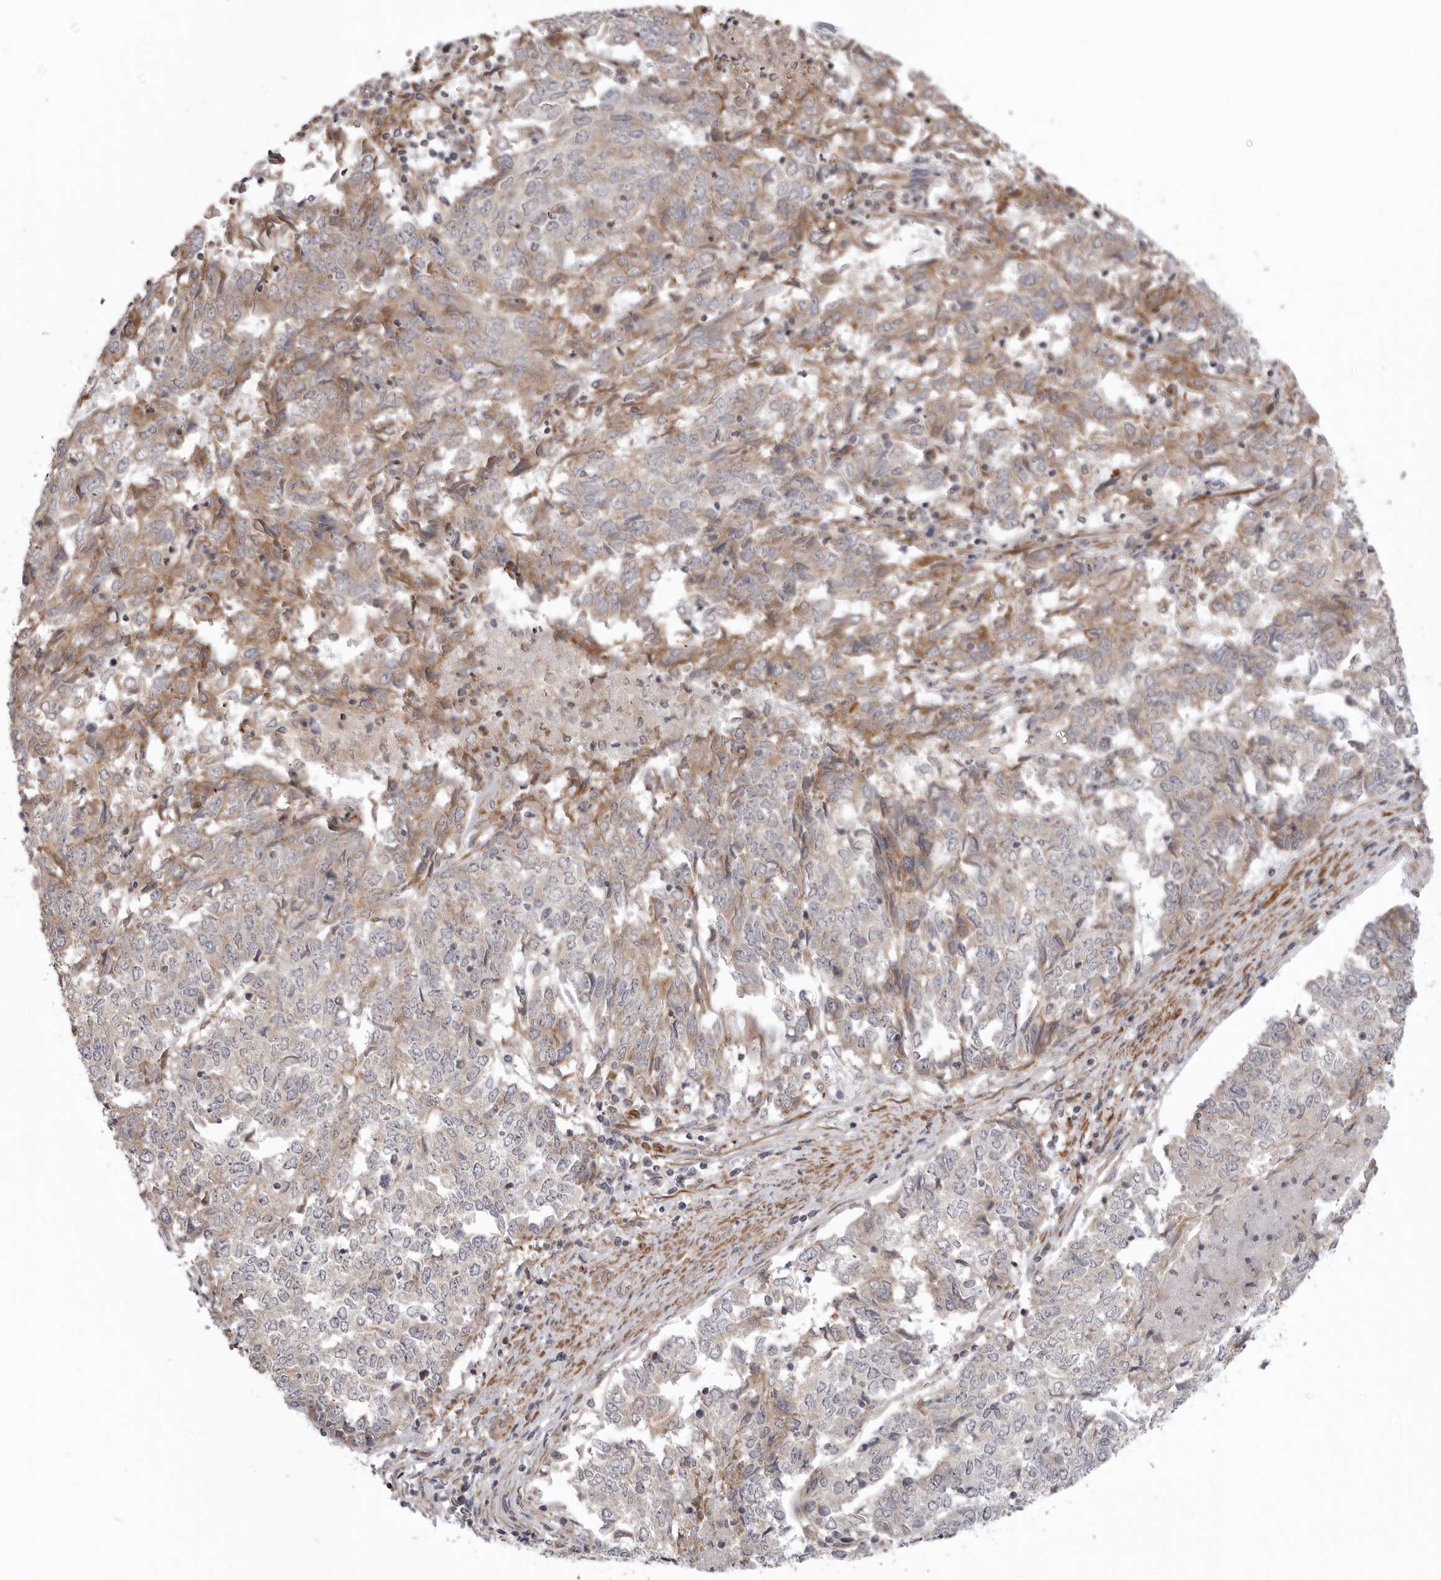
{"staining": {"intensity": "moderate", "quantity": "25%-75%", "location": "cytoplasmic/membranous"}, "tissue": "endometrial cancer", "cell_type": "Tumor cells", "image_type": "cancer", "snomed": [{"axis": "morphology", "description": "Adenocarcinoma, NOS"}, {"axis": "topography", "description": "Endometrium"}], "caption": "Tumor cells reveal medium levels of moderate cytoplasmic/membranous staining in approximately 25%-75% of cells in human endometrial adenocarcinoma.", "gene": "SCP2", "patient": {"sex": "female", "age": 80}}